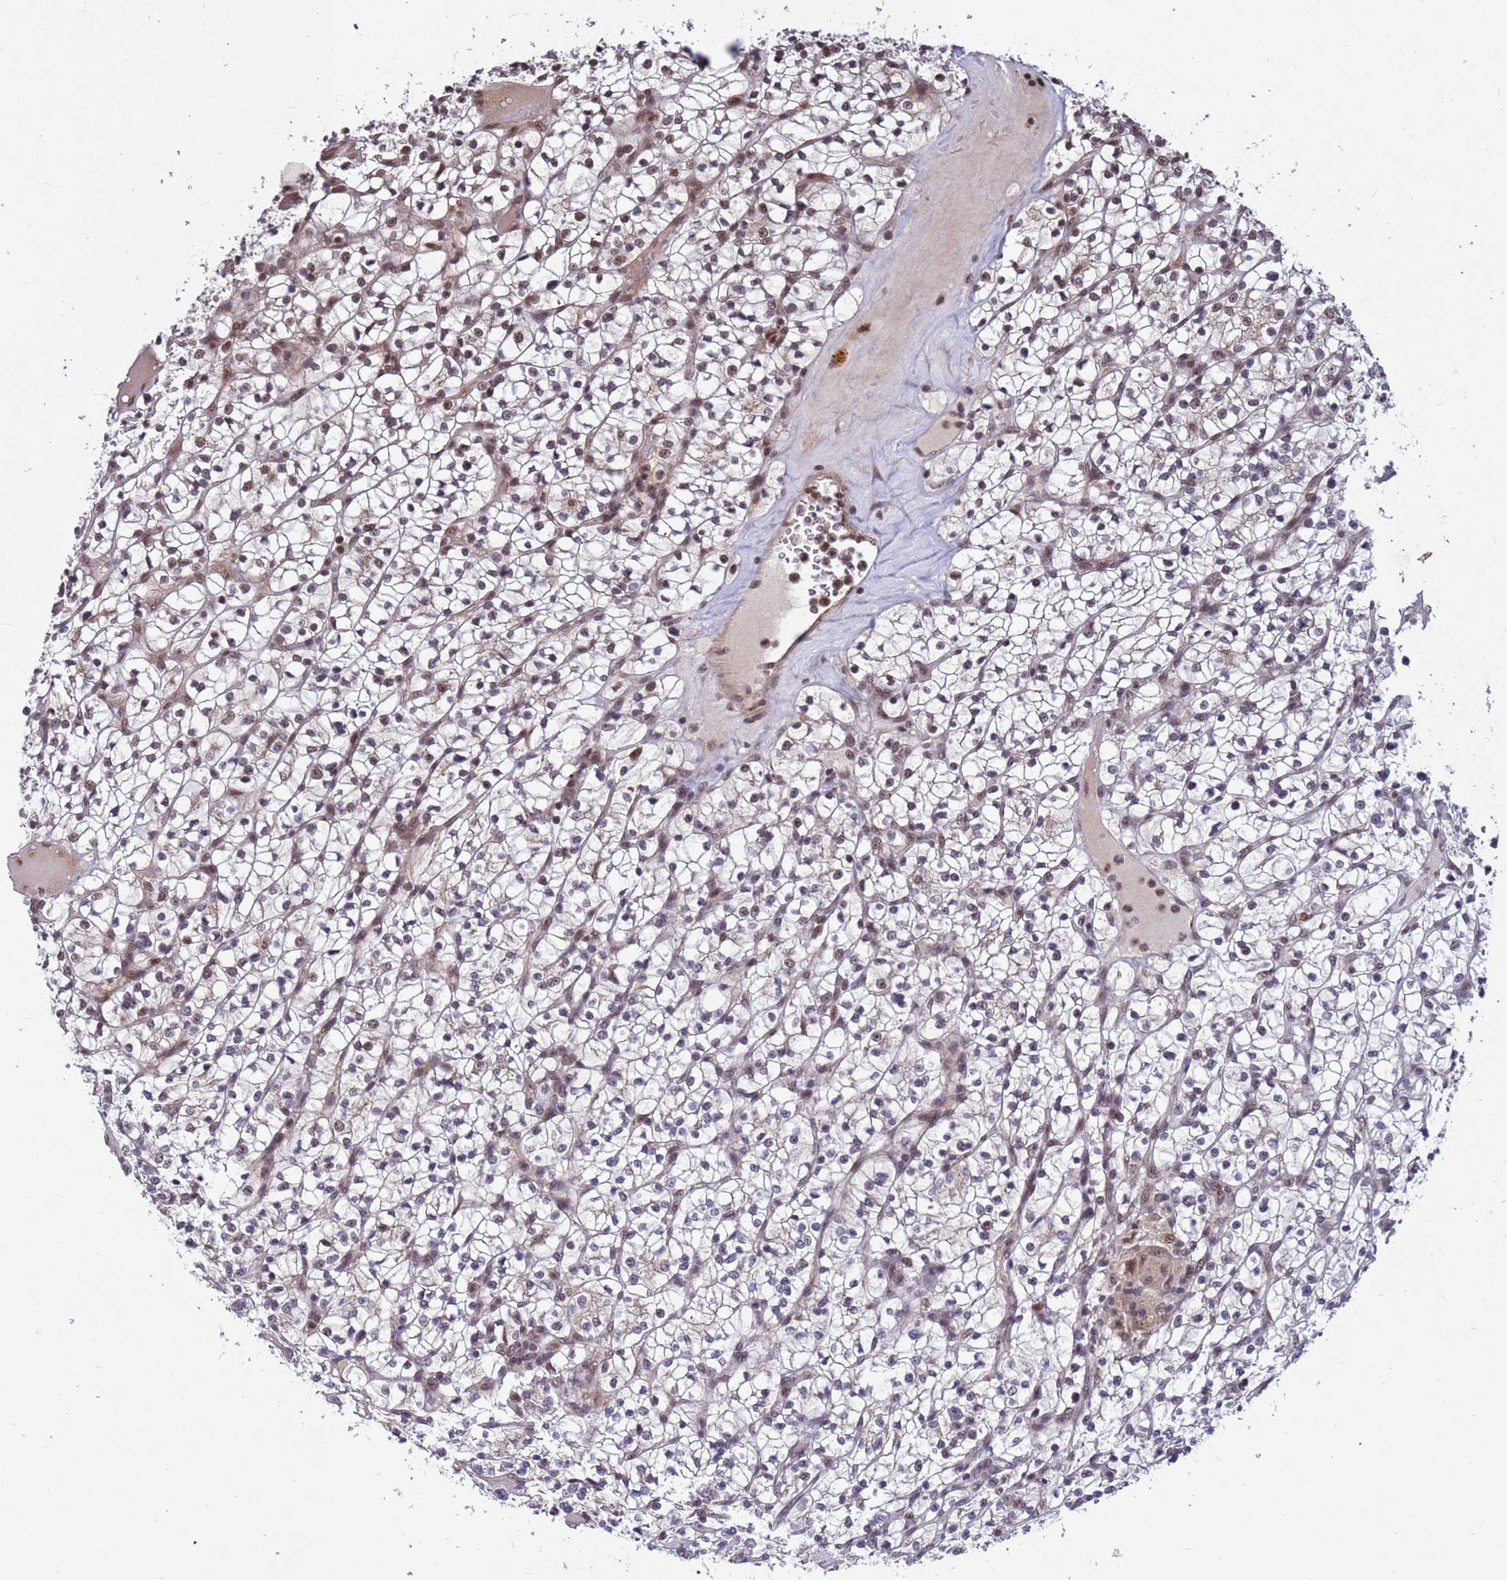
{"staining": {"intensity": "strong", "quantity": "25%-75%", "location": "nuclear"}, "tissue": "renal cancer", "cell_type": "Tumor cells", "image_type": "cancer", "snomed": [{"axis": "morphology", "description": "Adenocarcinoma, NOS"}, {"axis": "topography", "description": "Kidney"}], "caption": "This is a micrograph of immunohistochemistry (IHC) staining of renal cancer, which shows strong expression in the nuclear of tumor cells.", "gene": "NCBP2", "patient": {"sex": "female", "age": 64}}